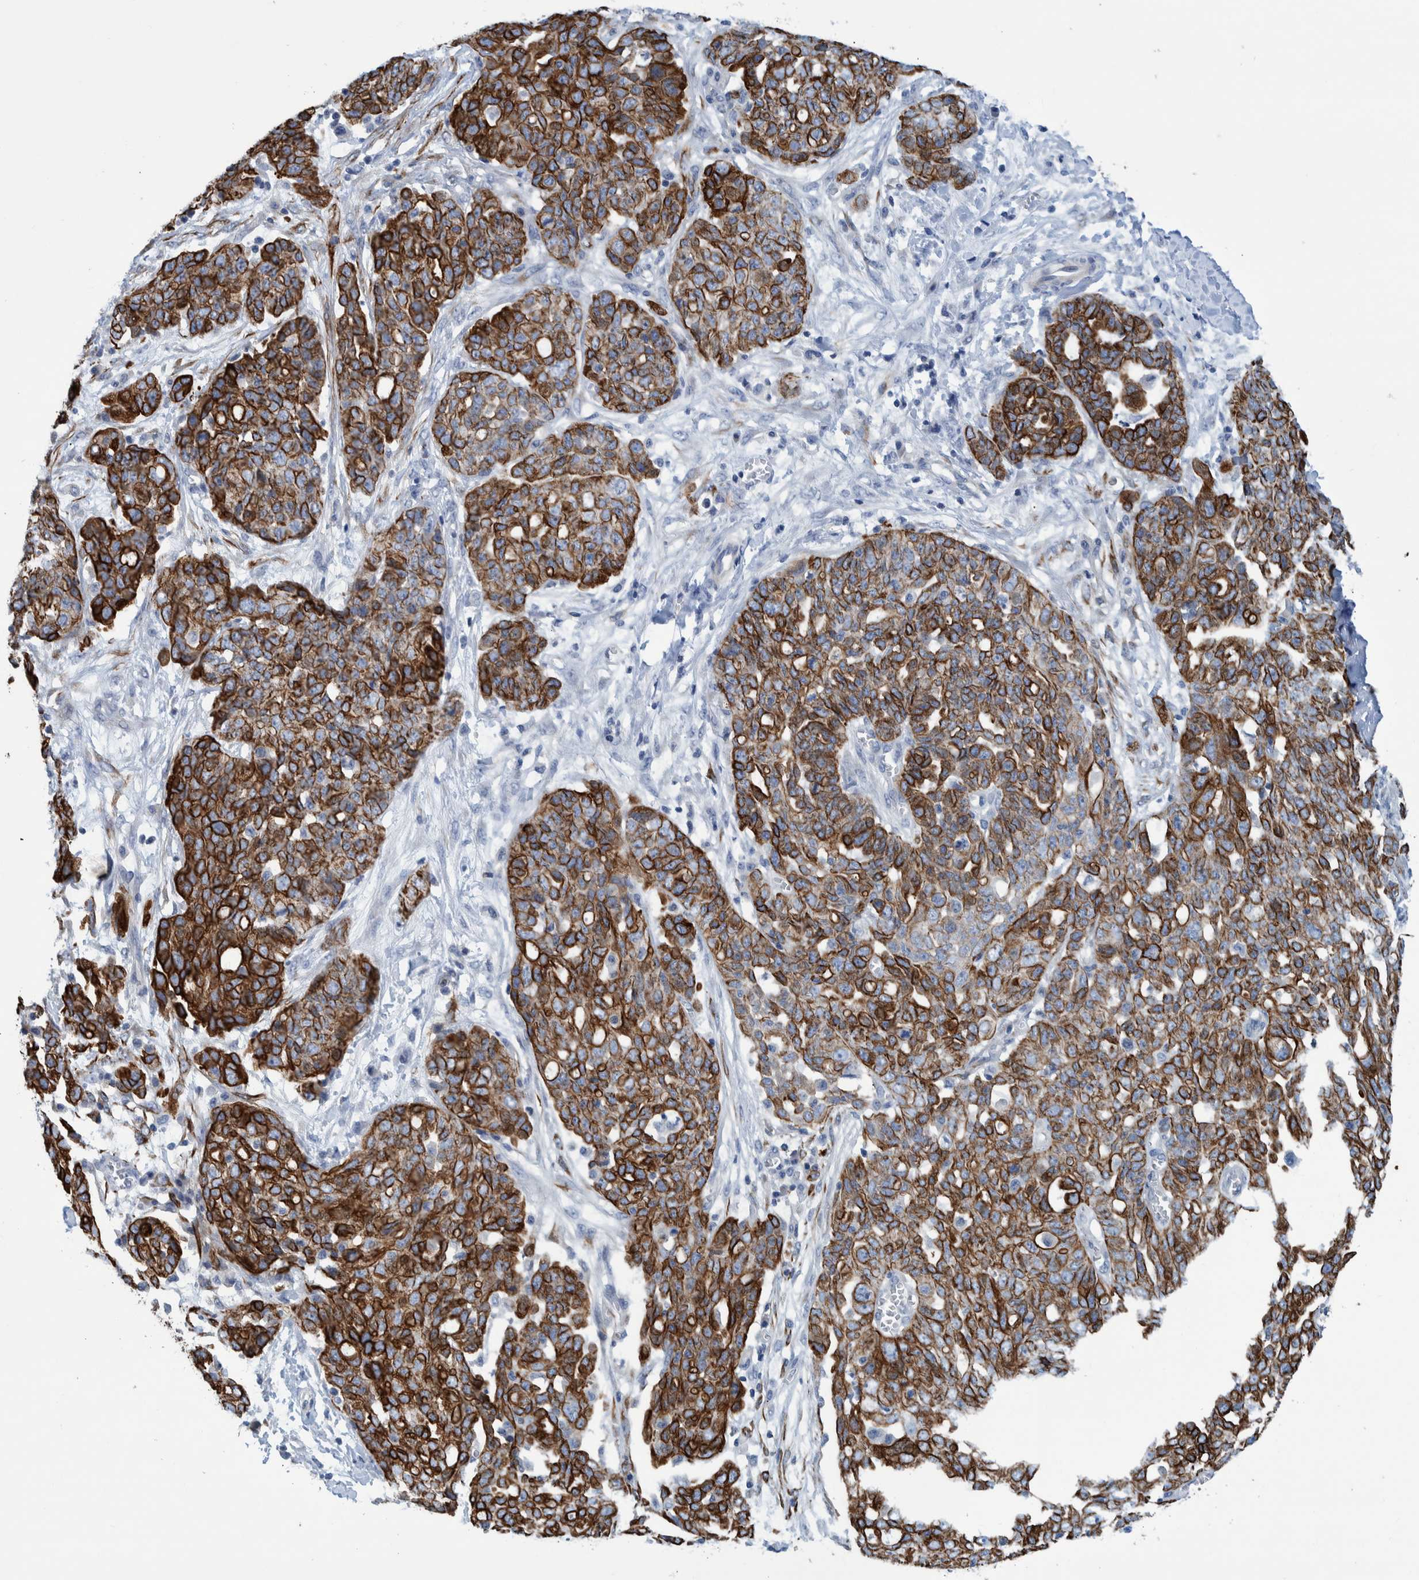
{"staining": {"intensity": "strong", "quantity": ">75%", "location": "cytoplasmic/membranous"}, "tissue": "ovarian cancer", "cell_type": "Tumor cells", "image_type": "cancer", "snomed": [{"axis": "morphology", "description": "Cystadenocarcinoma, serous, NOS"}, {"axis": "topography", "description": "Soft tissue"}, {"axis": "topography", "description": "Ovary"}], "caption": "Immunohistochemistry photomicrograph of neoplastic tissue: ovarian cancer (serous cystadenocarcinoma) stained using IHC demonstrates high levels of strong protein expression localized specifically in the cytoplasmic/membranous of tumor cells, appearing as a cytoplasmic/membranous brown color.", "gene": "MKS1", "patient": {"sex": "female", "age": 57}}